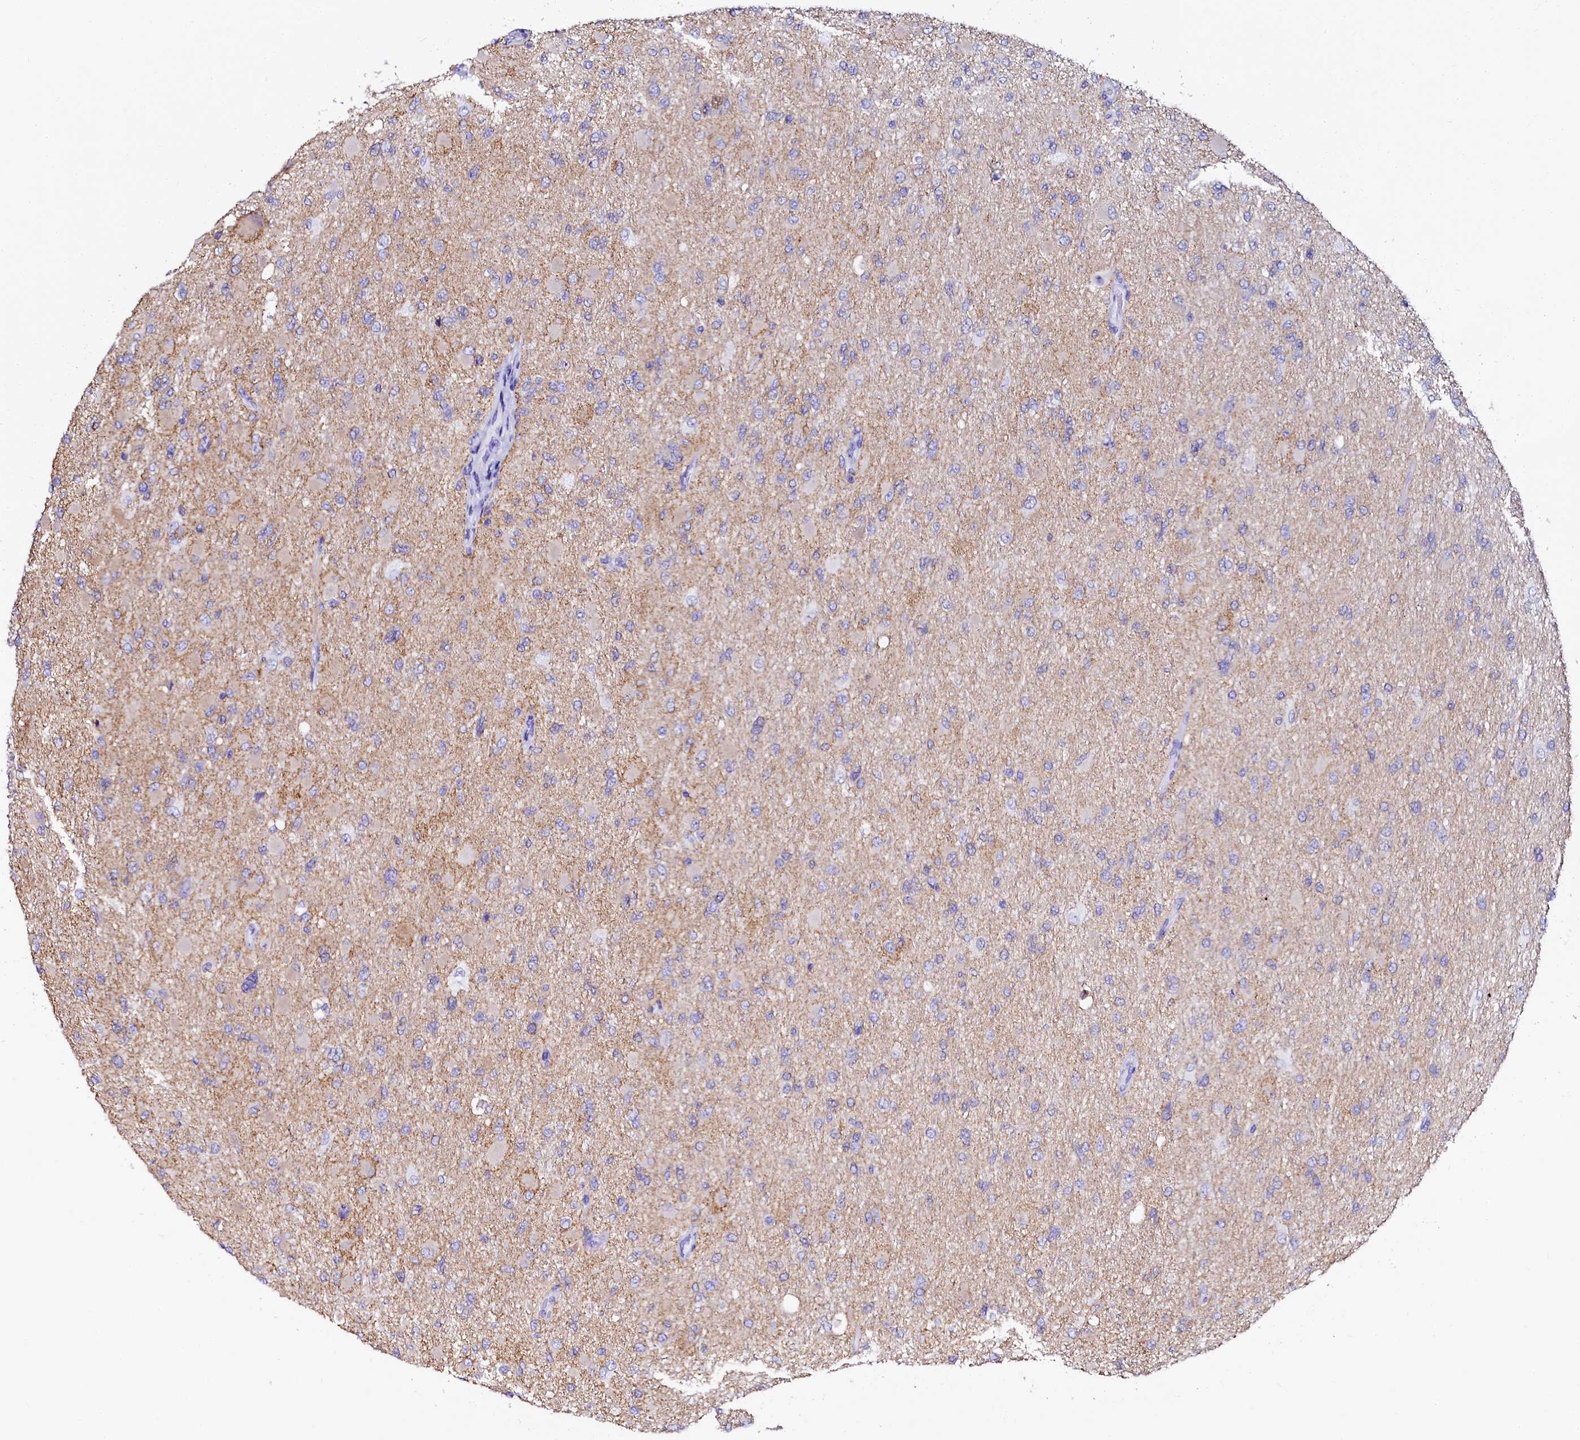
{"staining": {"intensity": "negative", "quantity": "none", "location": "none"}, "tissue": "glioma", "cell_type": "Tumor cells", "image_type": "cancer", "snomed": [{"axis": "morphology", "description": "Glioma, malignant, High grade"}, {"axis": "topography", "description": "Cerebral cortex"}], "caption": "This is an immunohistochemistry photomicrograph of glioma. There is no staining in tumor cells.", "gene": "SORD", "patient": {"sex": "female", "age": 36}}